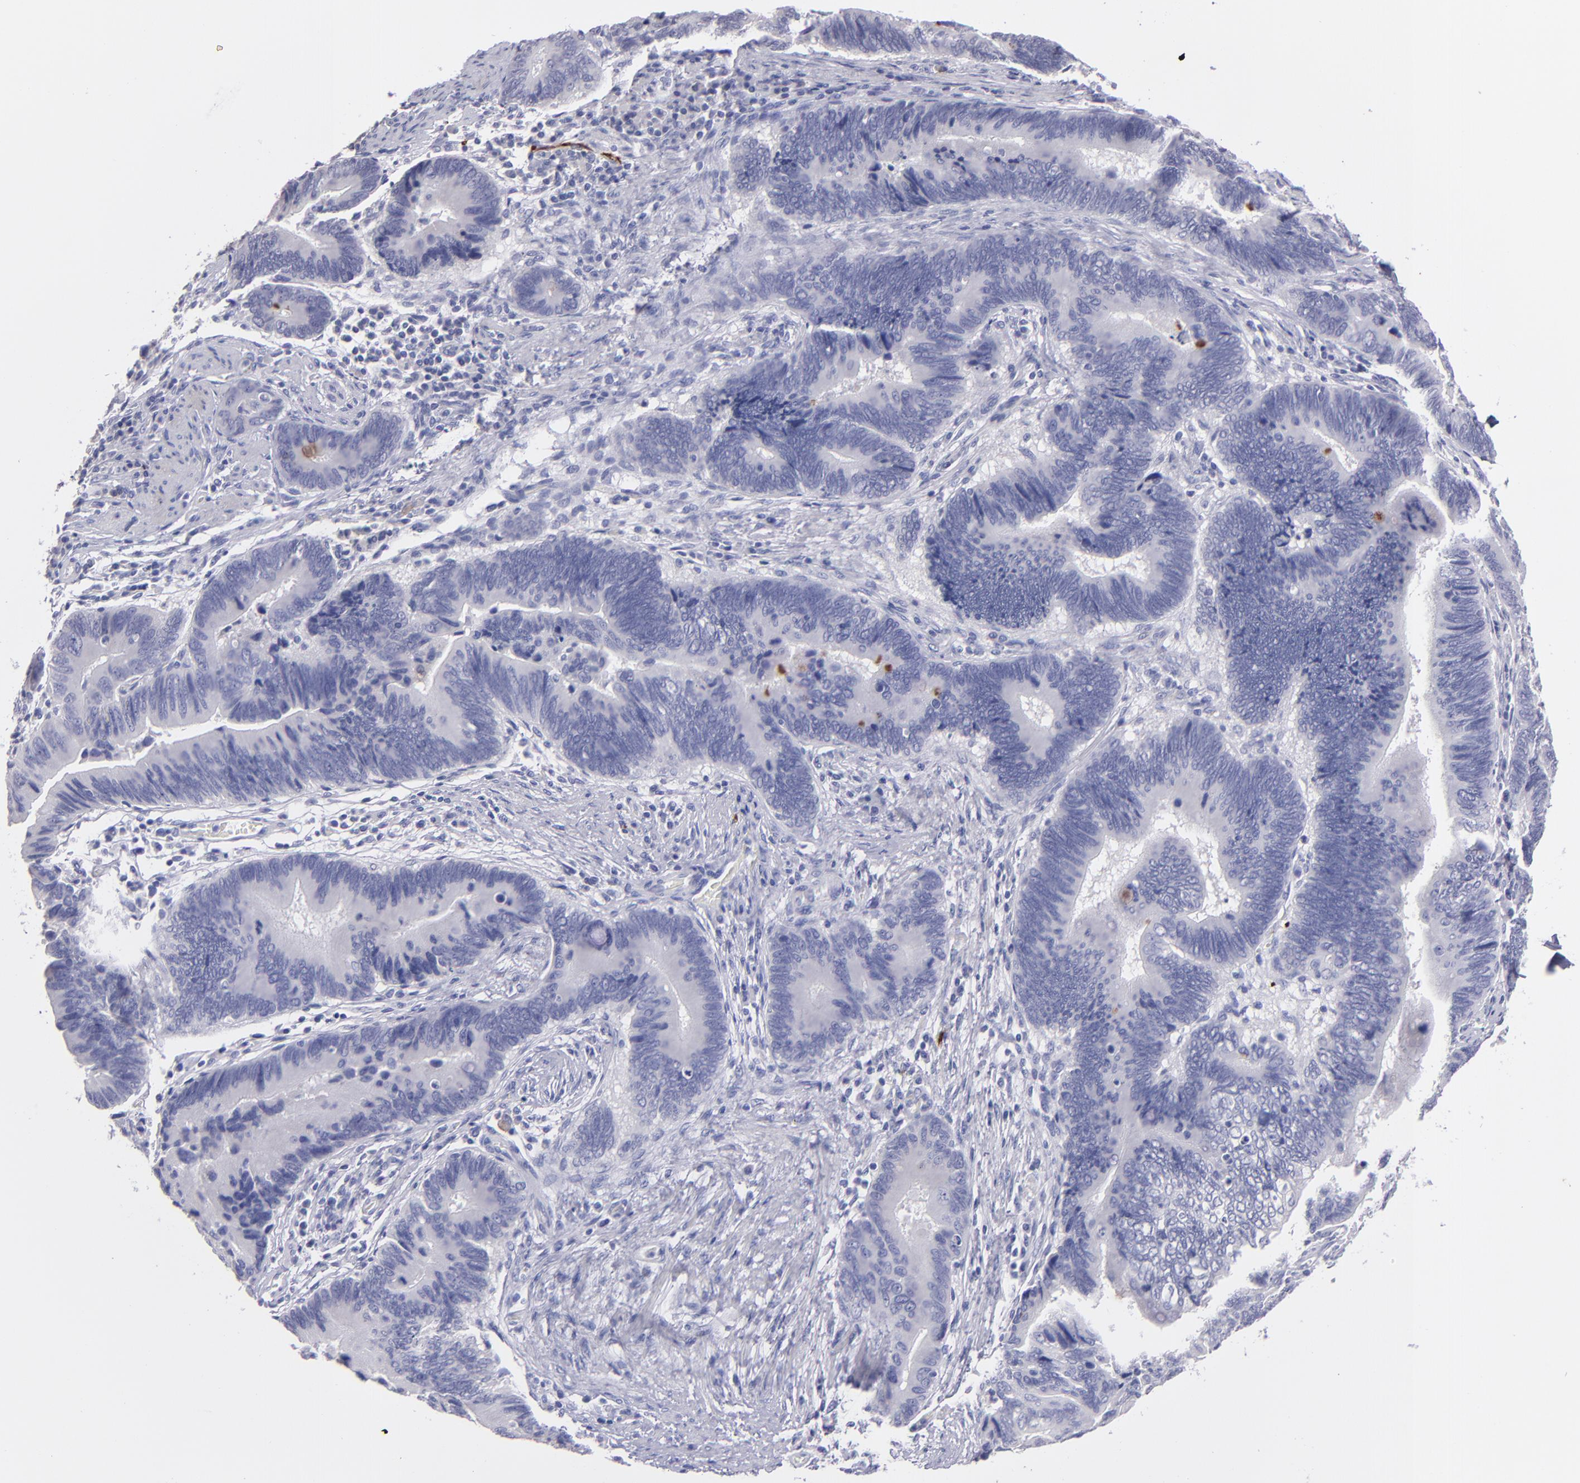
{"staining": {"intensity": "negative", "quantity": "none", "location": "none"}, "tissue": "pancreatic cancer", "cell_type": "Tumor cells", "image_type": "cancer", "snomed": [{"axis": "morphology", "description": "Adenocarcinoma, NOS"}, {"axis": "topography", "description": "Pancreas"}], "caption": "Immunohistochemistry (IHC) micrograph of neoplastic tissue: human pancreatic cancer stained with DAB (3,3'-diaminobenzidine) shows no significant protein positivity in tumor cells.", "gene": "SNAP25", "patient": {"sex": "female", "age": 70}}